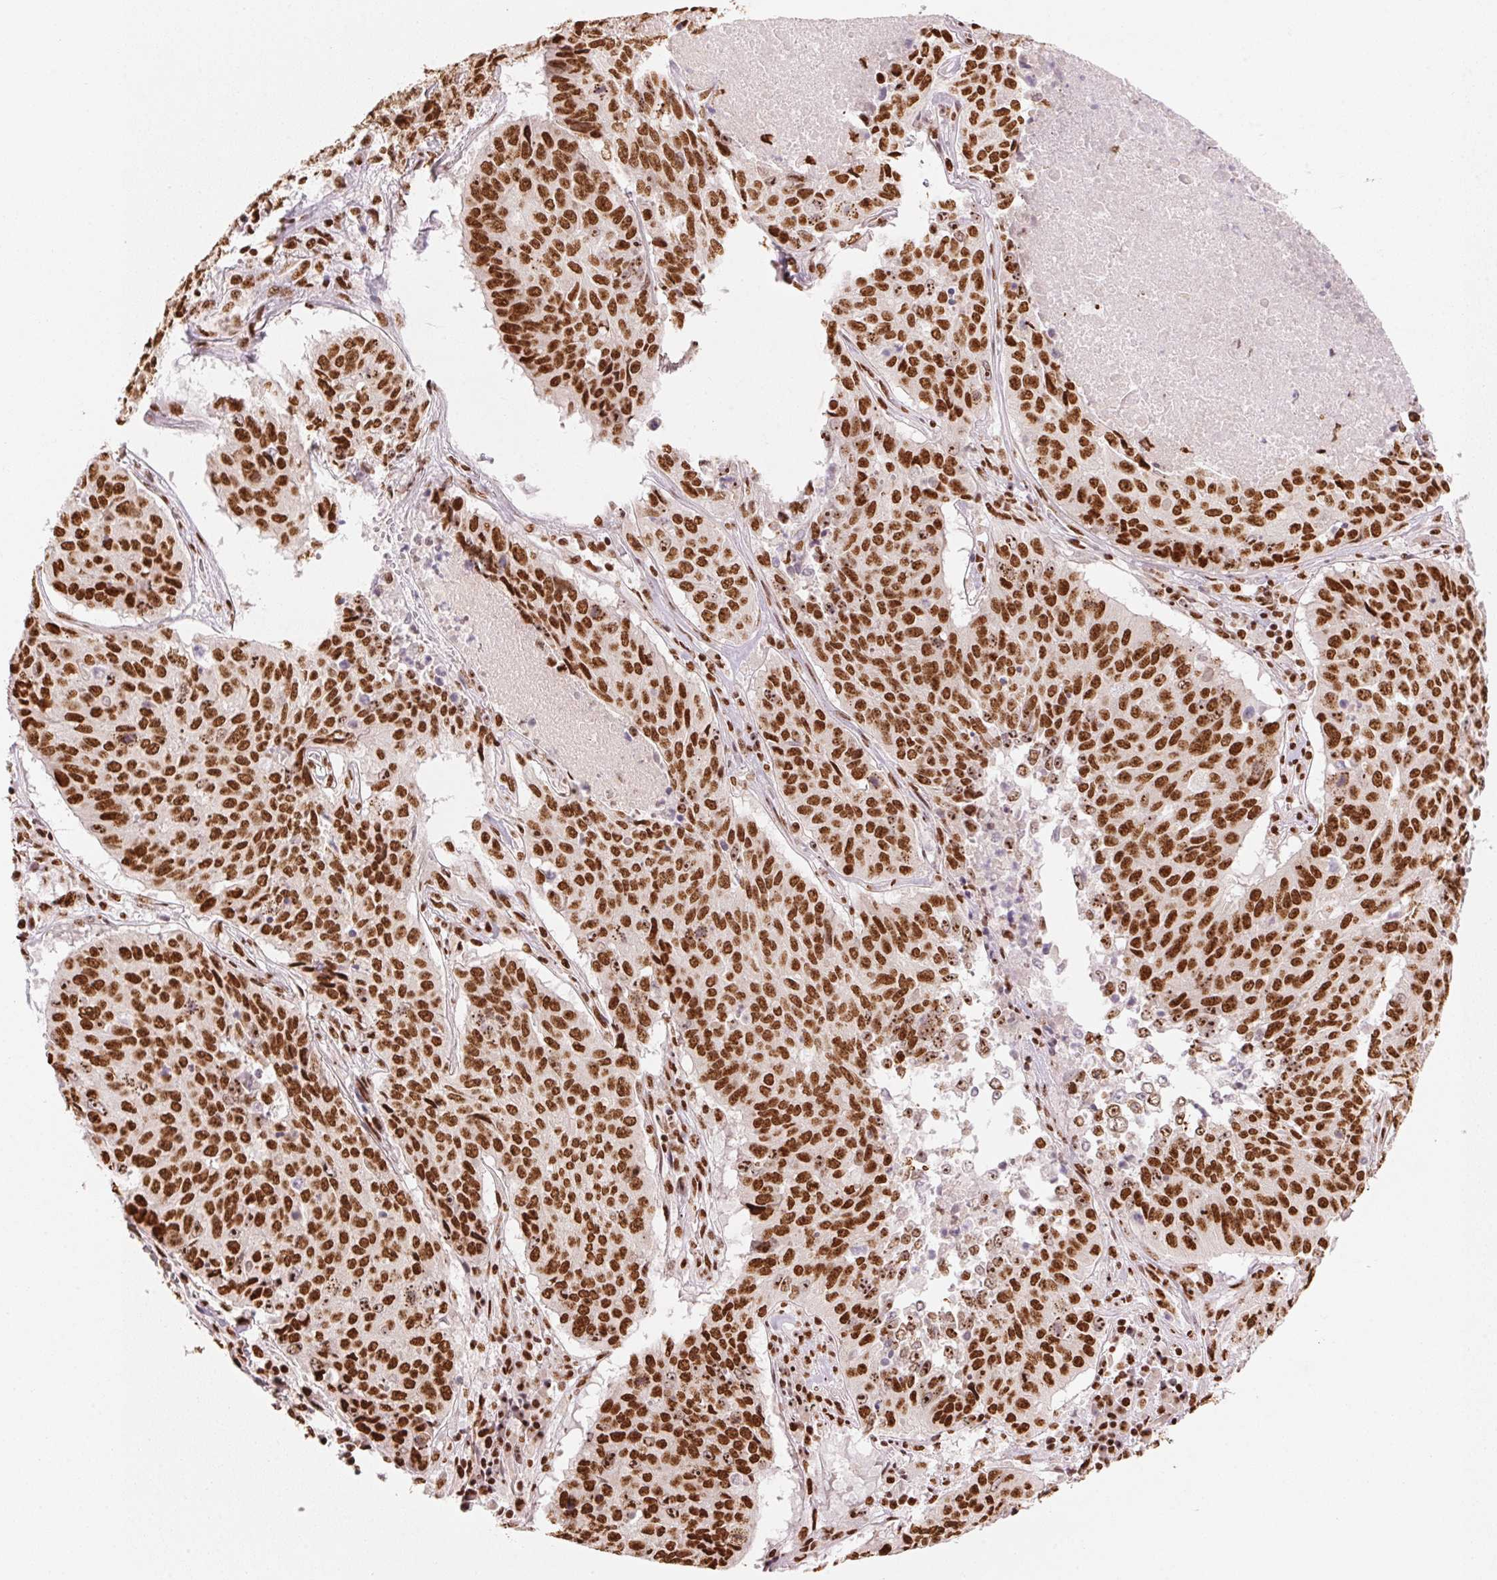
{"staining": {"intensity": "strong", "quantity": ">75%", "location": "nuclear"}, "tissue": "lung cancer", "cell_type": "Tumor cells", "image_type": "cancer", "snomed": [{"axis": "morphology", "description": "Normal tissue, NOS"}, {"axis": "morphology", "description": "Squamous cell carcinoma, NOS"}, {"axis": "topography", "description": "Bronchus"}, {"axis": "topography", "description": "Lung"}], "caption": "The image shows immunohistochemical staining of squamous cell carcinoma (lung). There is strong nuclear positivity is identified in about >75% of tumor cells. (DAB (3,3'-diaminobenzidine) IHC, brown staining for protein, blue staining for nuclei).", "gene": "NXF1", "patient": {"sex": "male", "age": 64}}